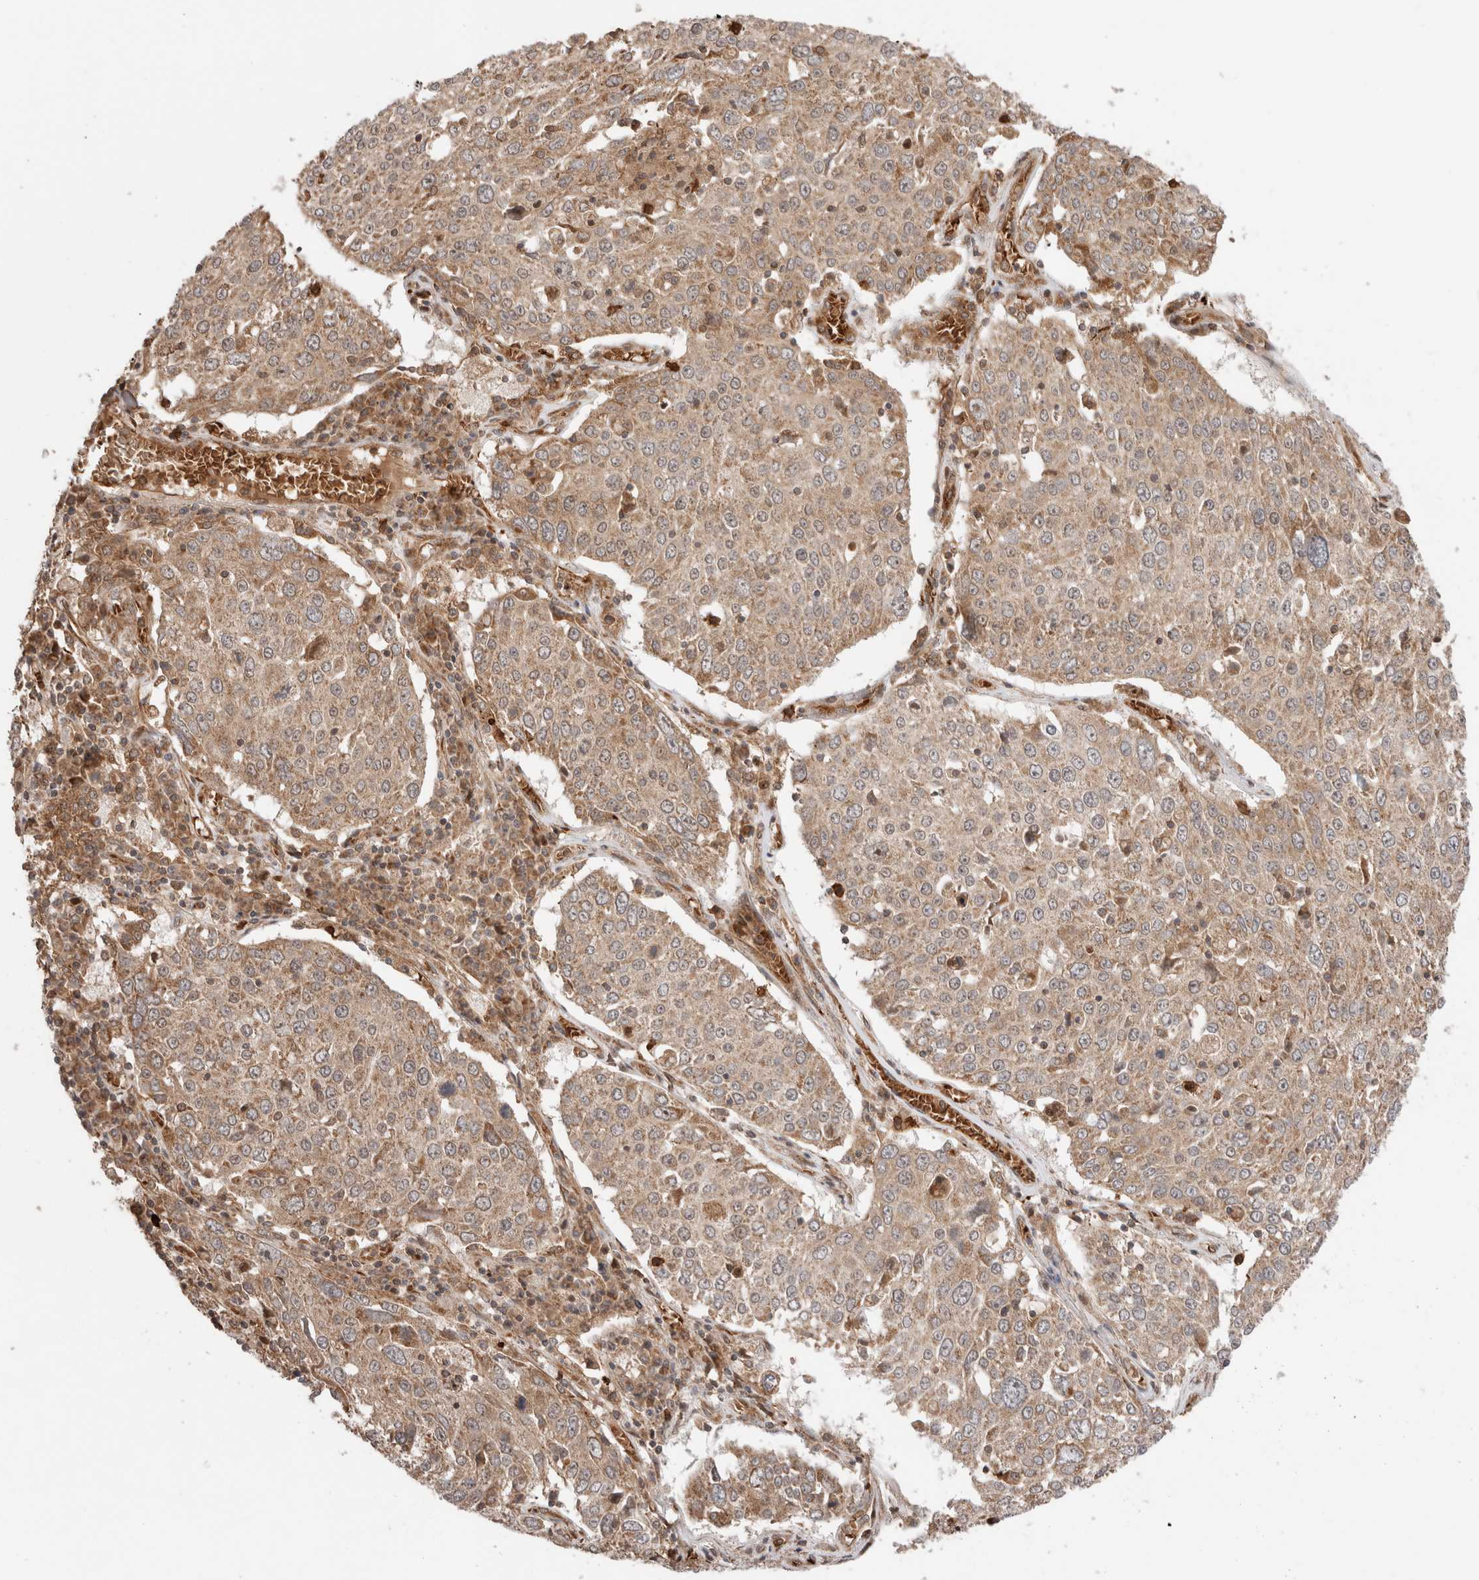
{"staining": {"intensity": "moderate", "quantity": ">75%", "location": "cytoplasmic/membranous"}, "tissue": "lung cancer", "cell_type": "Tumor cells", "image_type": "cancer", "snomed": [{"axis": "morphology", "description": "Squamous cell carcinoma, NOS"}, {"axis": "topography", "description": "Lung"}], "caption": "Squamous cell carcinoma (lung) stained for a protein (brown) reveals moderate cytoplasmic/membranous positive expression in approximately >75% of tumor cells.", "gene": "ZNF649", "patient": {"sex": "male", "age": 65}}